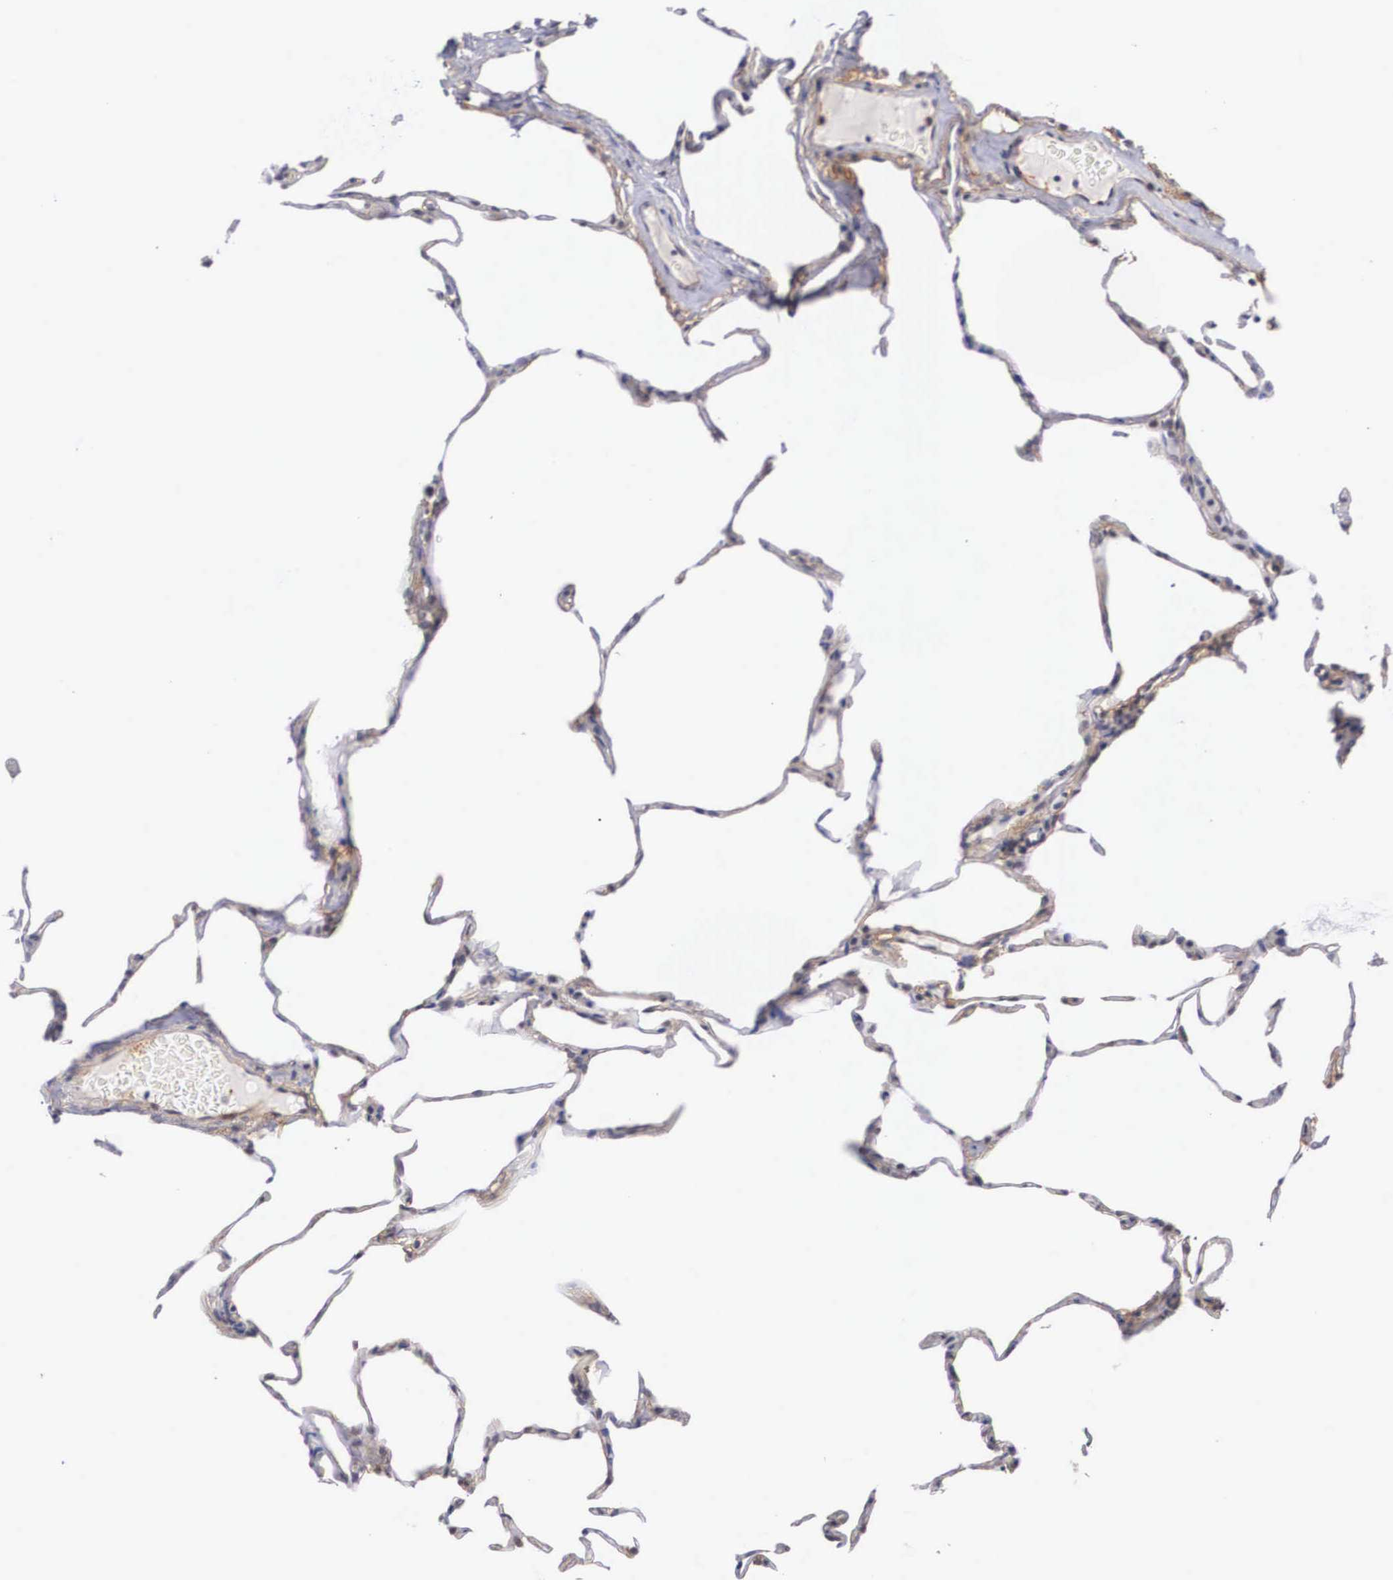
{"staining": {"intensity": "negative", "quantity": "none", "location": "none"}, "tissue": "lung", "cell_type": "Alveolar cells", "image_type": "normal", "snomed": [{"axis": "morphology", "description": "Normal tissue, NOS"}, {"axis": "topography", "description": "Lung"}], "caption": "This image is of benign lung stained with IHC to label a protein in brown with the nuclei are counter-stained blue. There is no positivity in alveolar cells. (Brightfield microscopy of DAB (3,3'-diaminobenzidine) IHC at high magnification).", "gene": "NR4A2", "patient": {"sex": "female", "age": 75}}